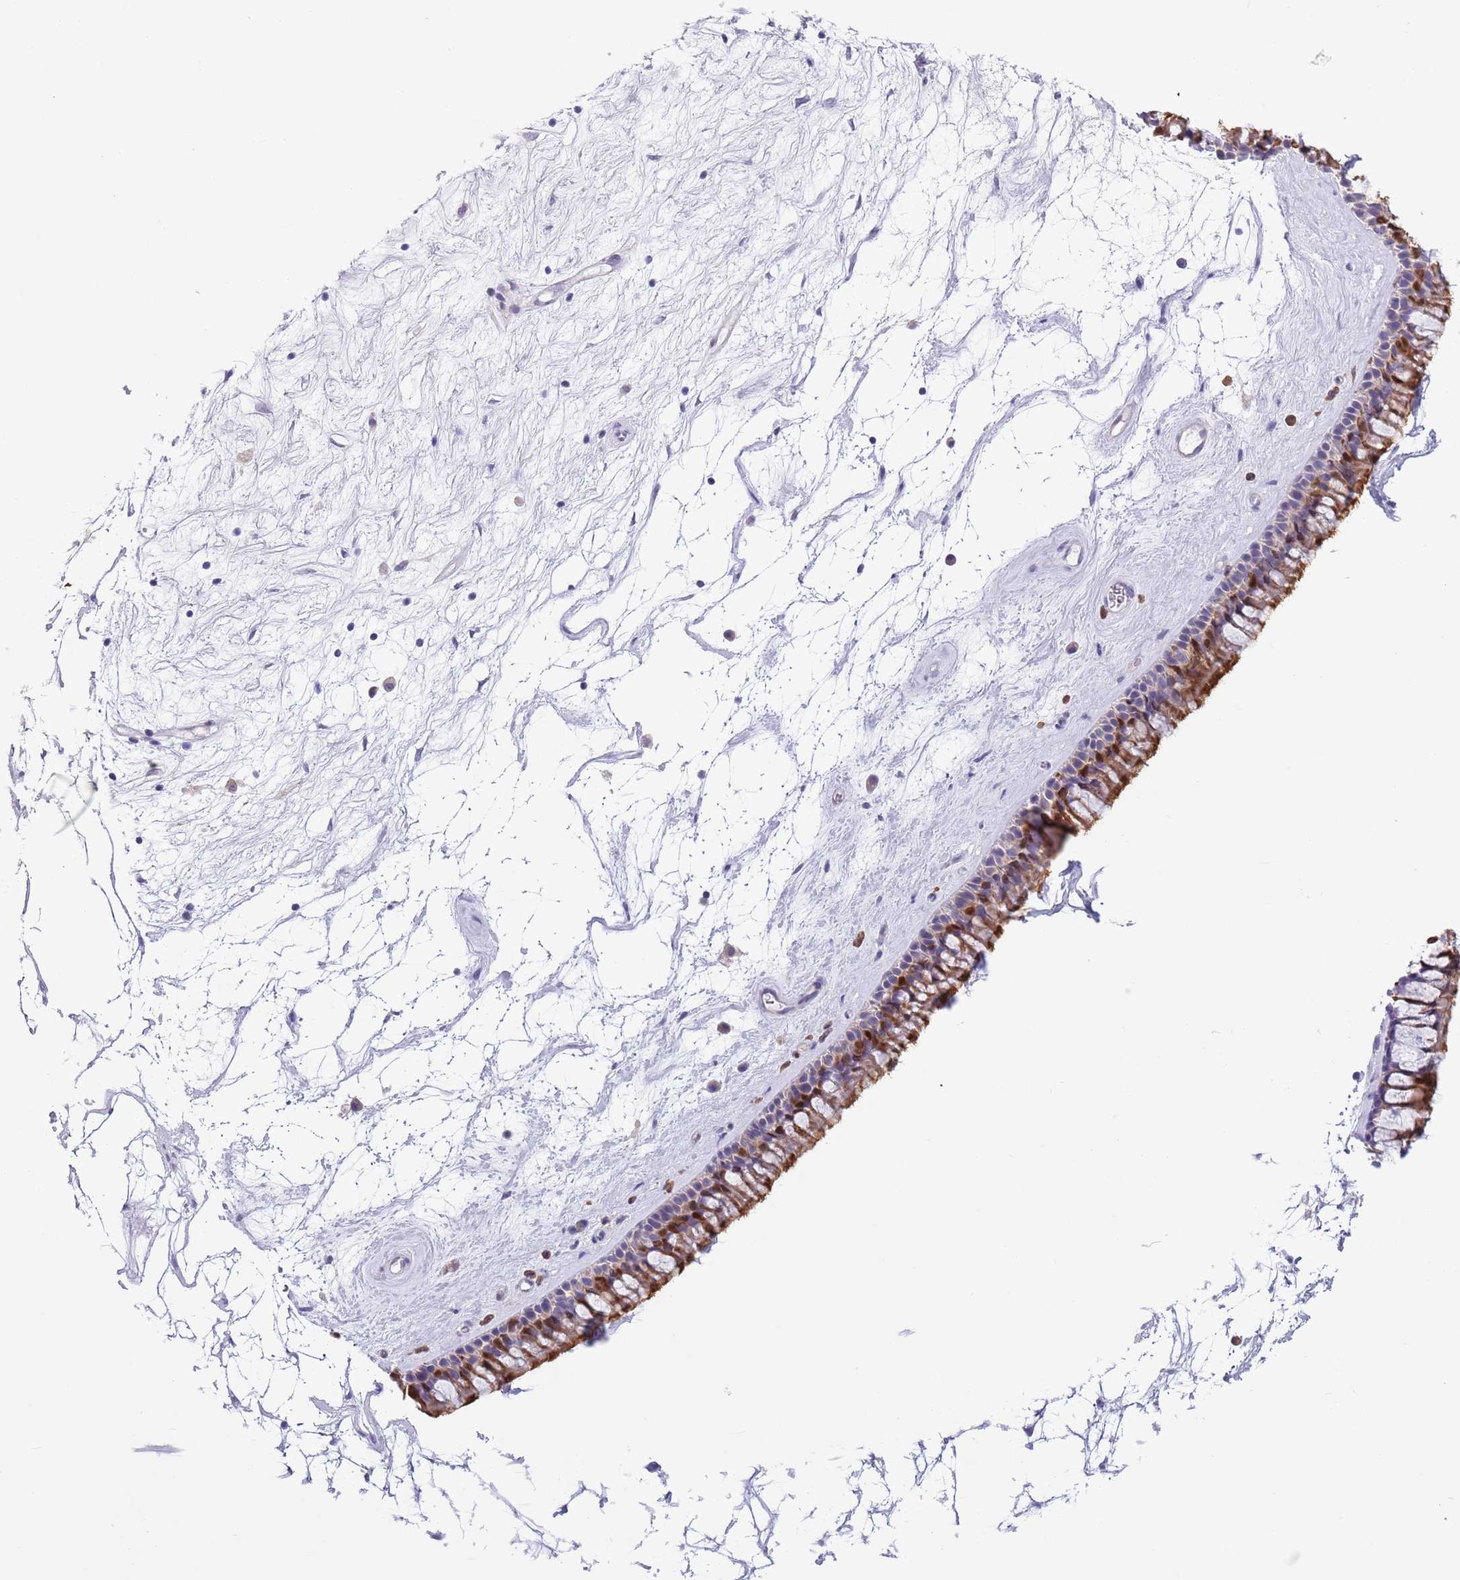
{"staining": {"intensity": "strong", "quantity": "25%-75%", "location": "cytoplasmic/membranous"}, "tissue": "nasopharynx", "cell_type": "Respiratory epithelial cells", "image_type": "normal", "snomed": [{"axis": "morphology", "description": "Normal tissue, NOS"}, {"axis": "topography", "description": "Nasopharynx"}], "caption": "A brown stain highlights strong cytoplasmic/membranous expression of a protein in respiratory epithelial cells of normal nasopharynx. Ihc stains the protein of interest in brown and the nuclei are stained blue.", "gene": "ZFP2", "patient": {"sex": "male", "age": 64}}